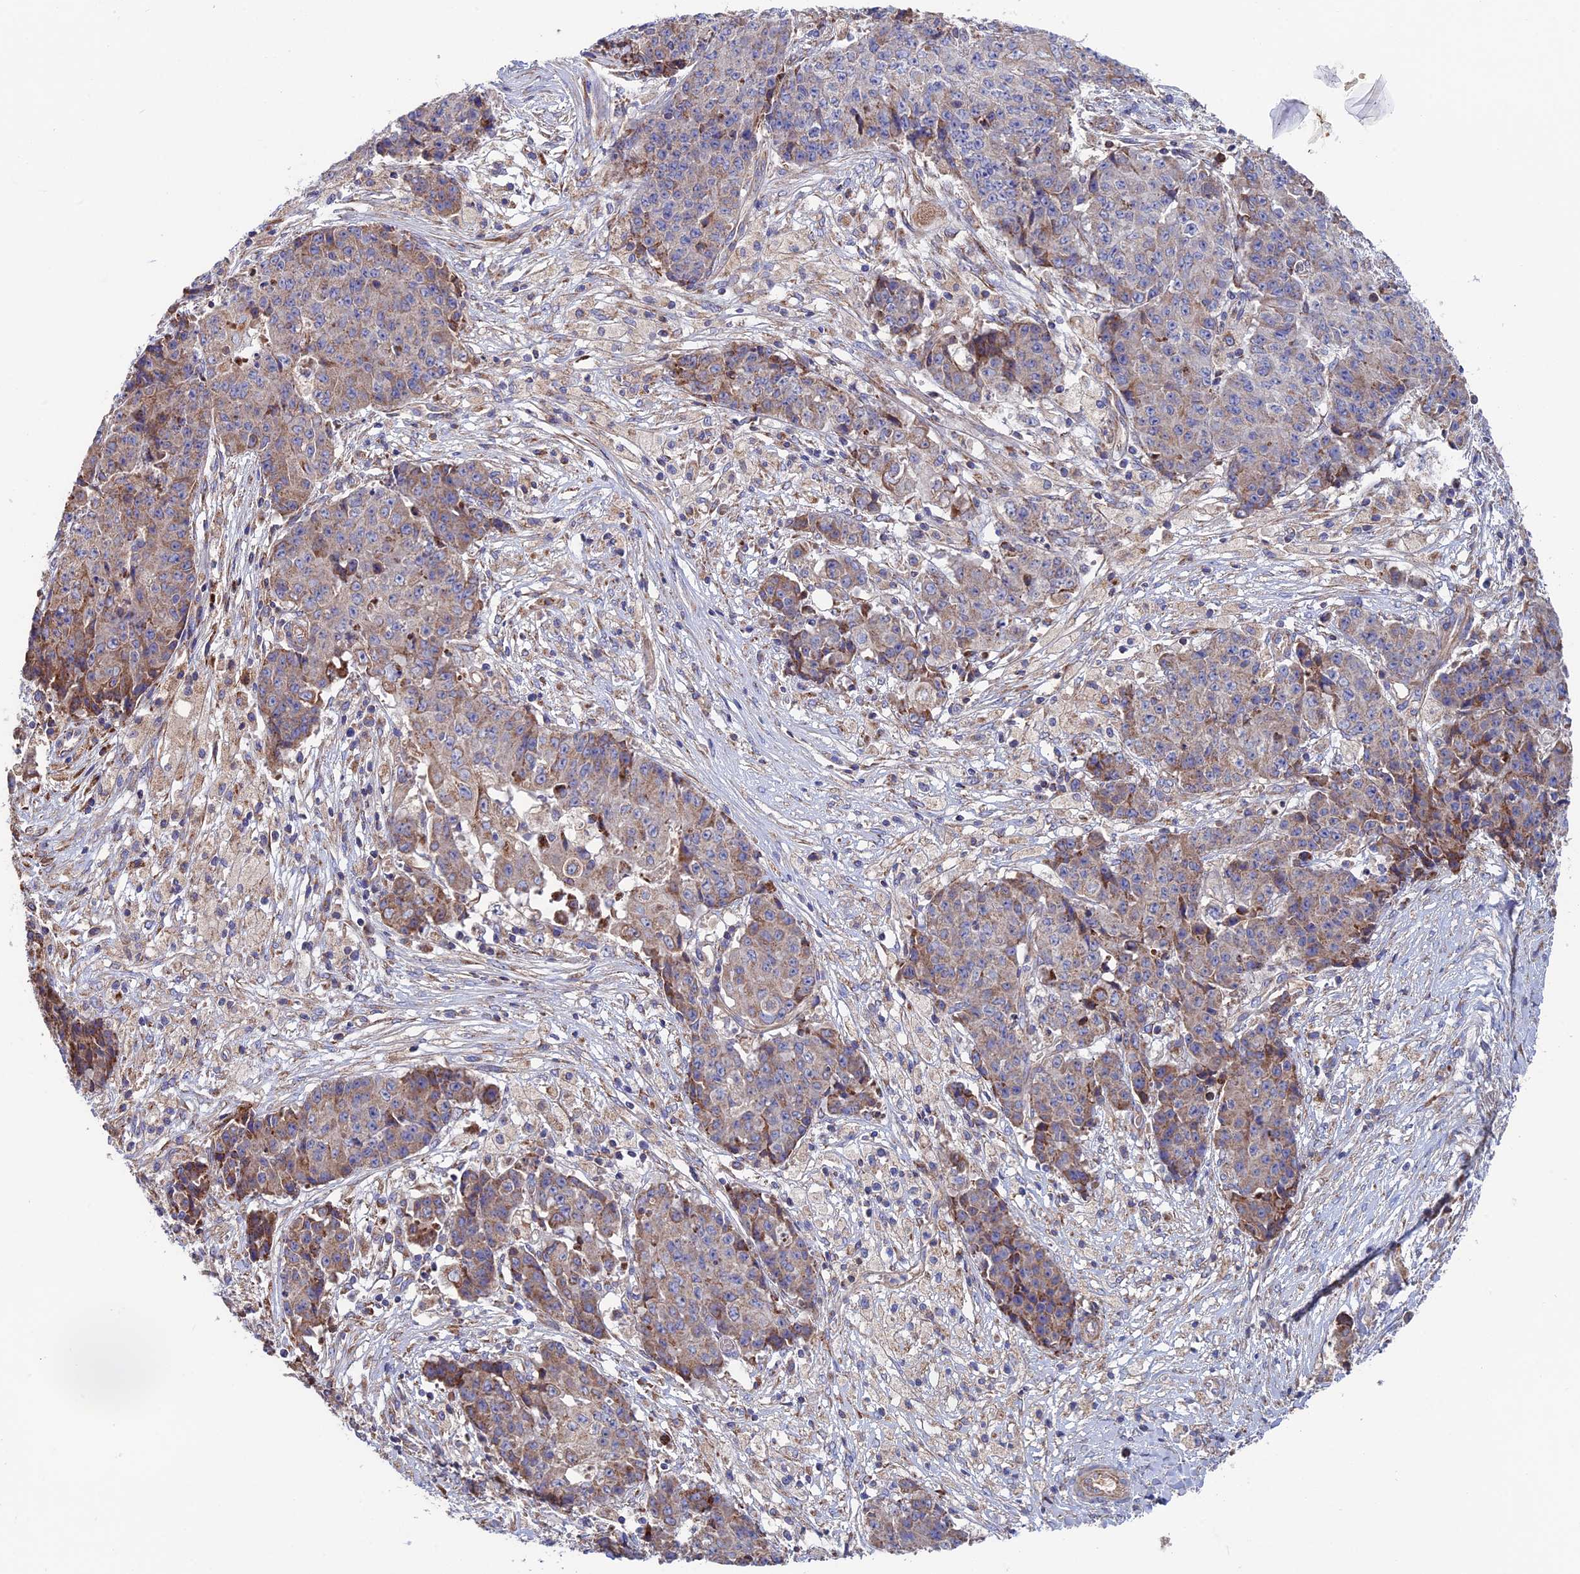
{"staining": {"intensity": "moderate", "quantity": ">75%", "location": "cytoplasmic/membranous"}, "tissue": "ovarian cancer", "cell_type": "Tumor cells", "image_type": "cancer", "snomed": [{"axis": "morphology", "description": "Carcinoma, endometroid"}, {"axis": "topography", "description": "Ovary"}], "caption": "Tumor cells show medium levels of moderate cytoplasmic/membranous expression in about >75% of cells in ovarian cancer. Ihc stains the protein in brown and the nuclei are stained blue.", "gene": "SLC15A5", "patient": {"sex": "female", "age": 42}}